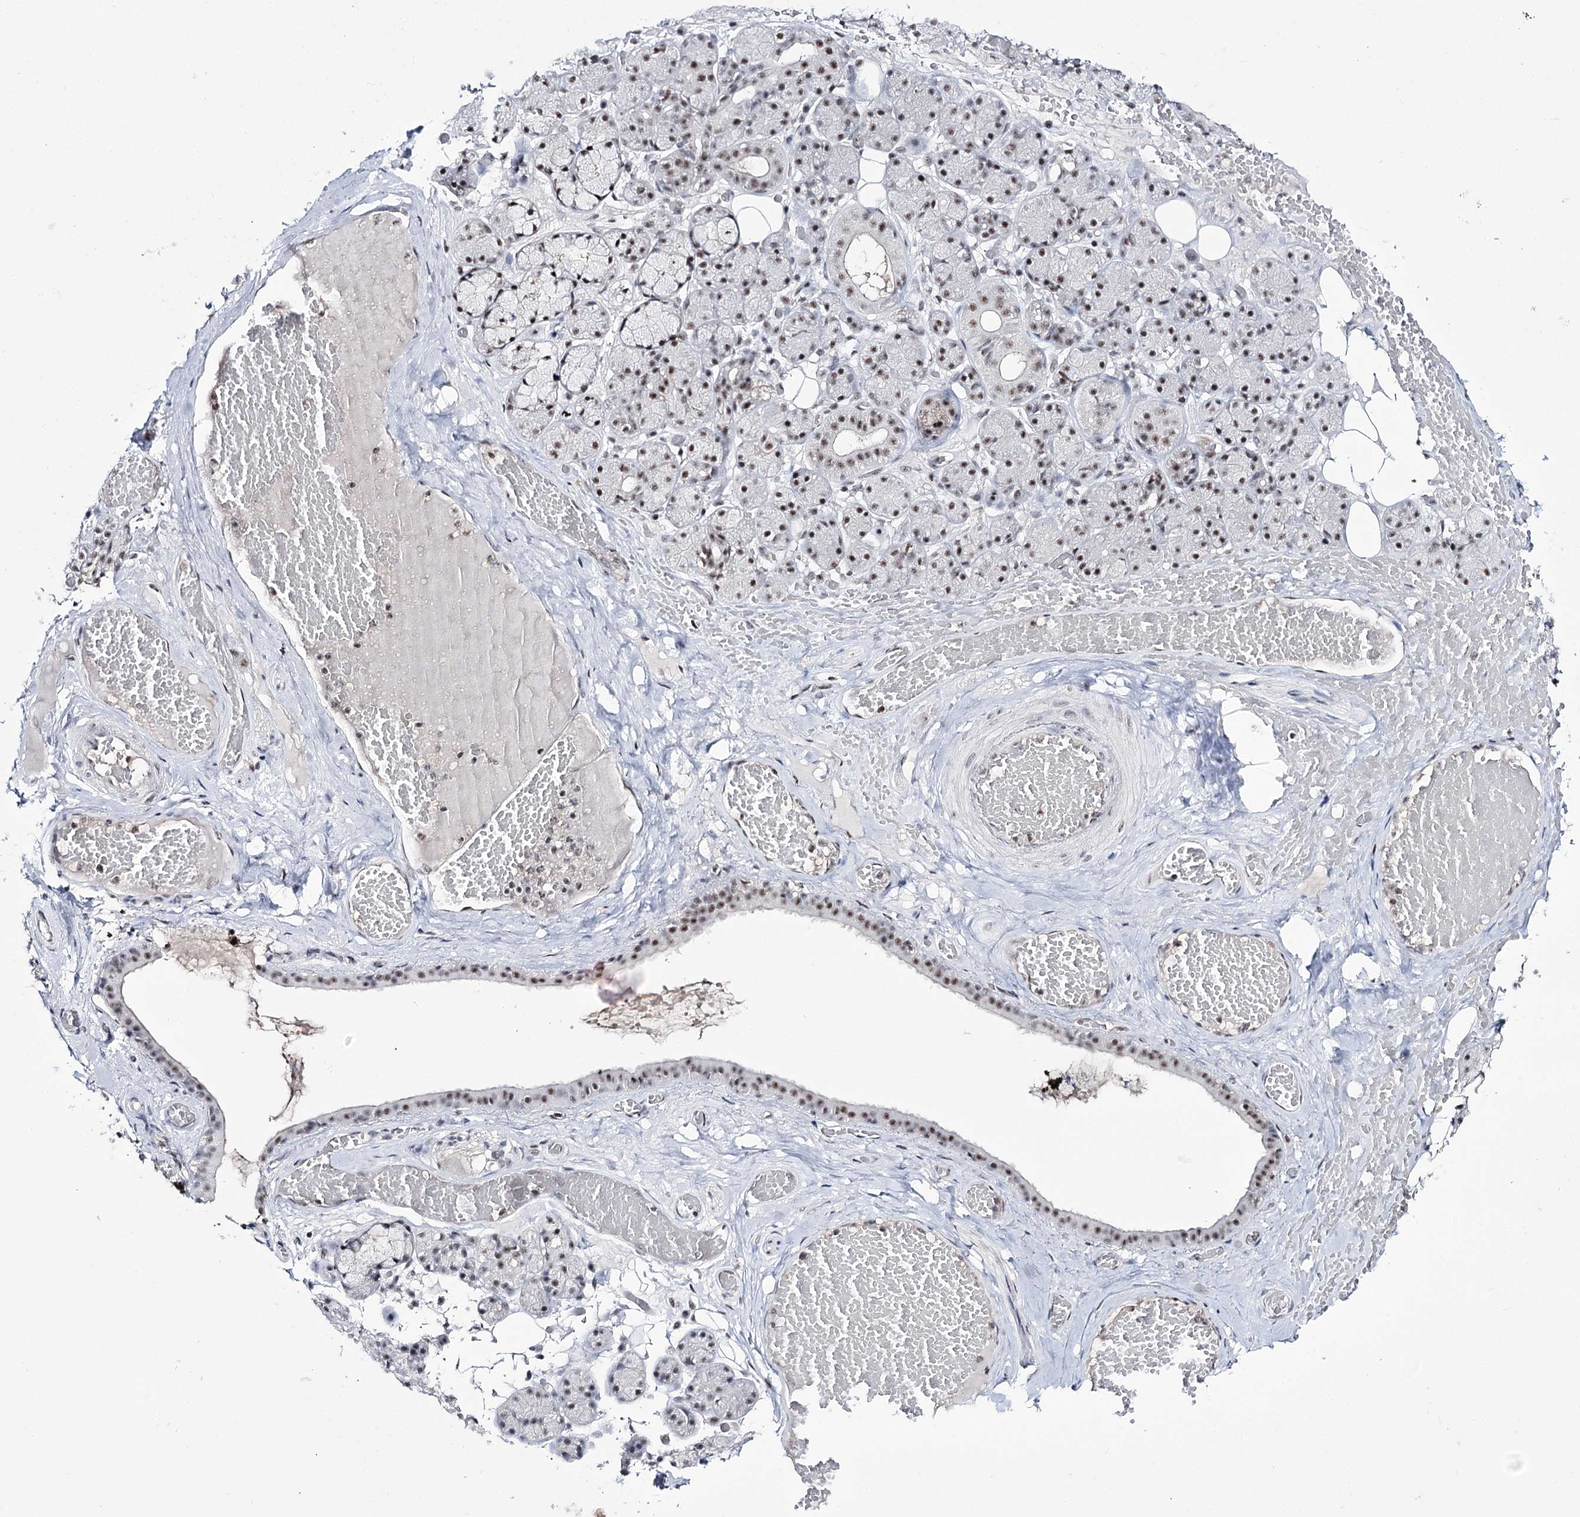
{"staining": {"intensity": "moderate", "quantity": ">75%", "location": "nuclear"}, "tissue": "salivary gland", "cell_type": "Glandular cells", "image_type": "normal", "snomed": [{"axis": "morphology", "description": "Normal tissue, NOS"}, {"axis": "topography", "description": "Salivary gland"}], "caption": "Moderate nuclear expression is seen in about >75% of glandular cells in normal salivary gland.", "gene": "PRPF40A", "patient": {"sex": "male", "age": 63}}